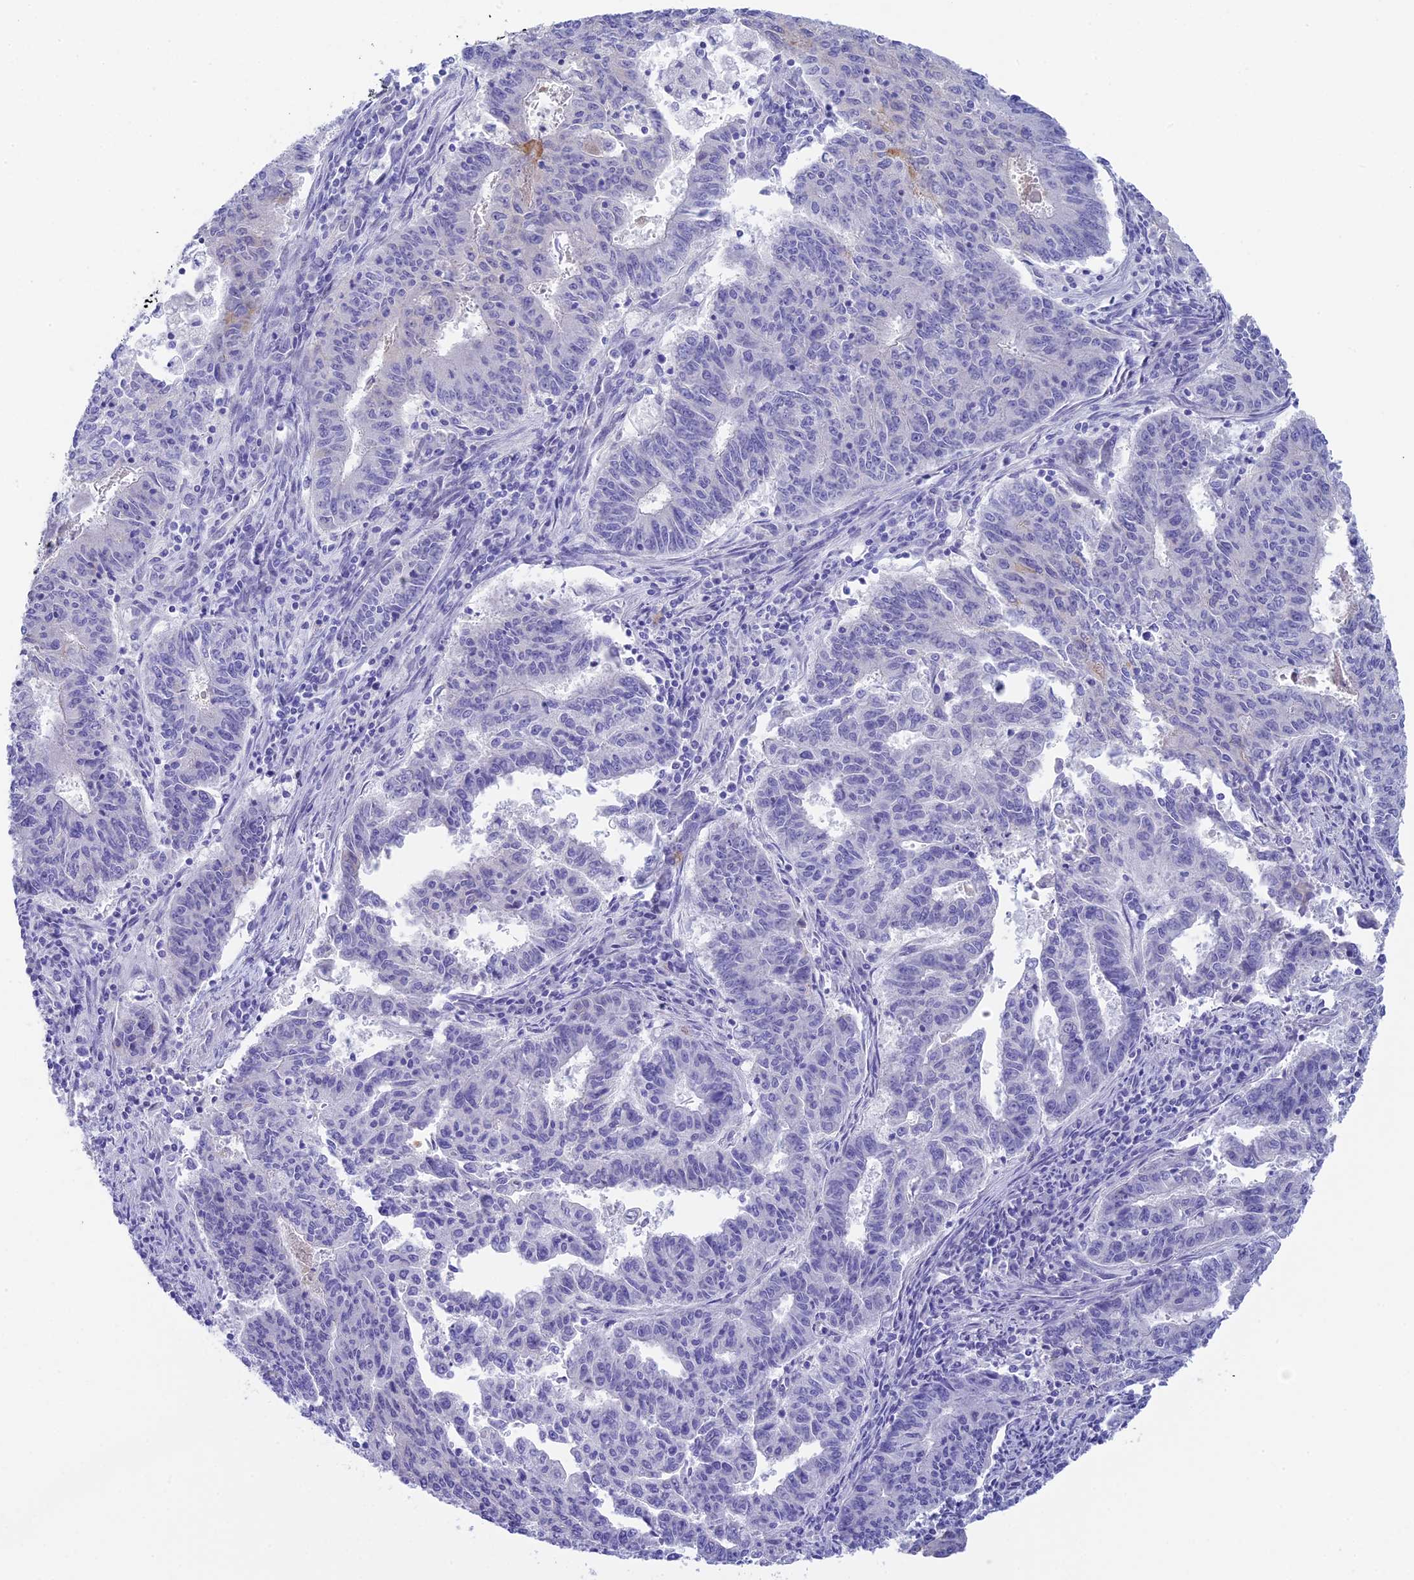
{"staining": {"intensity": "negative", "quantity": "none", "location": "none"}, "tissue": "endometrial cancer", "cell_type": "Tumor cells", "image_type": "cancer", "snomed": [{"axis": "morphology", "description": "Adenocarcinoma, NOS"}, {"axis": "topography", "description": "Endometrium"}], "caption": "This micrograph is of endometrial adenocarcinoma stained with immunohistochemistry (IHC) to label a protein in brown with the nuclei are counter-stained blue. There is no staining in tumor cells.", "gene": "TACSTD2", "patient": {"sex": "female", "age": 59}}